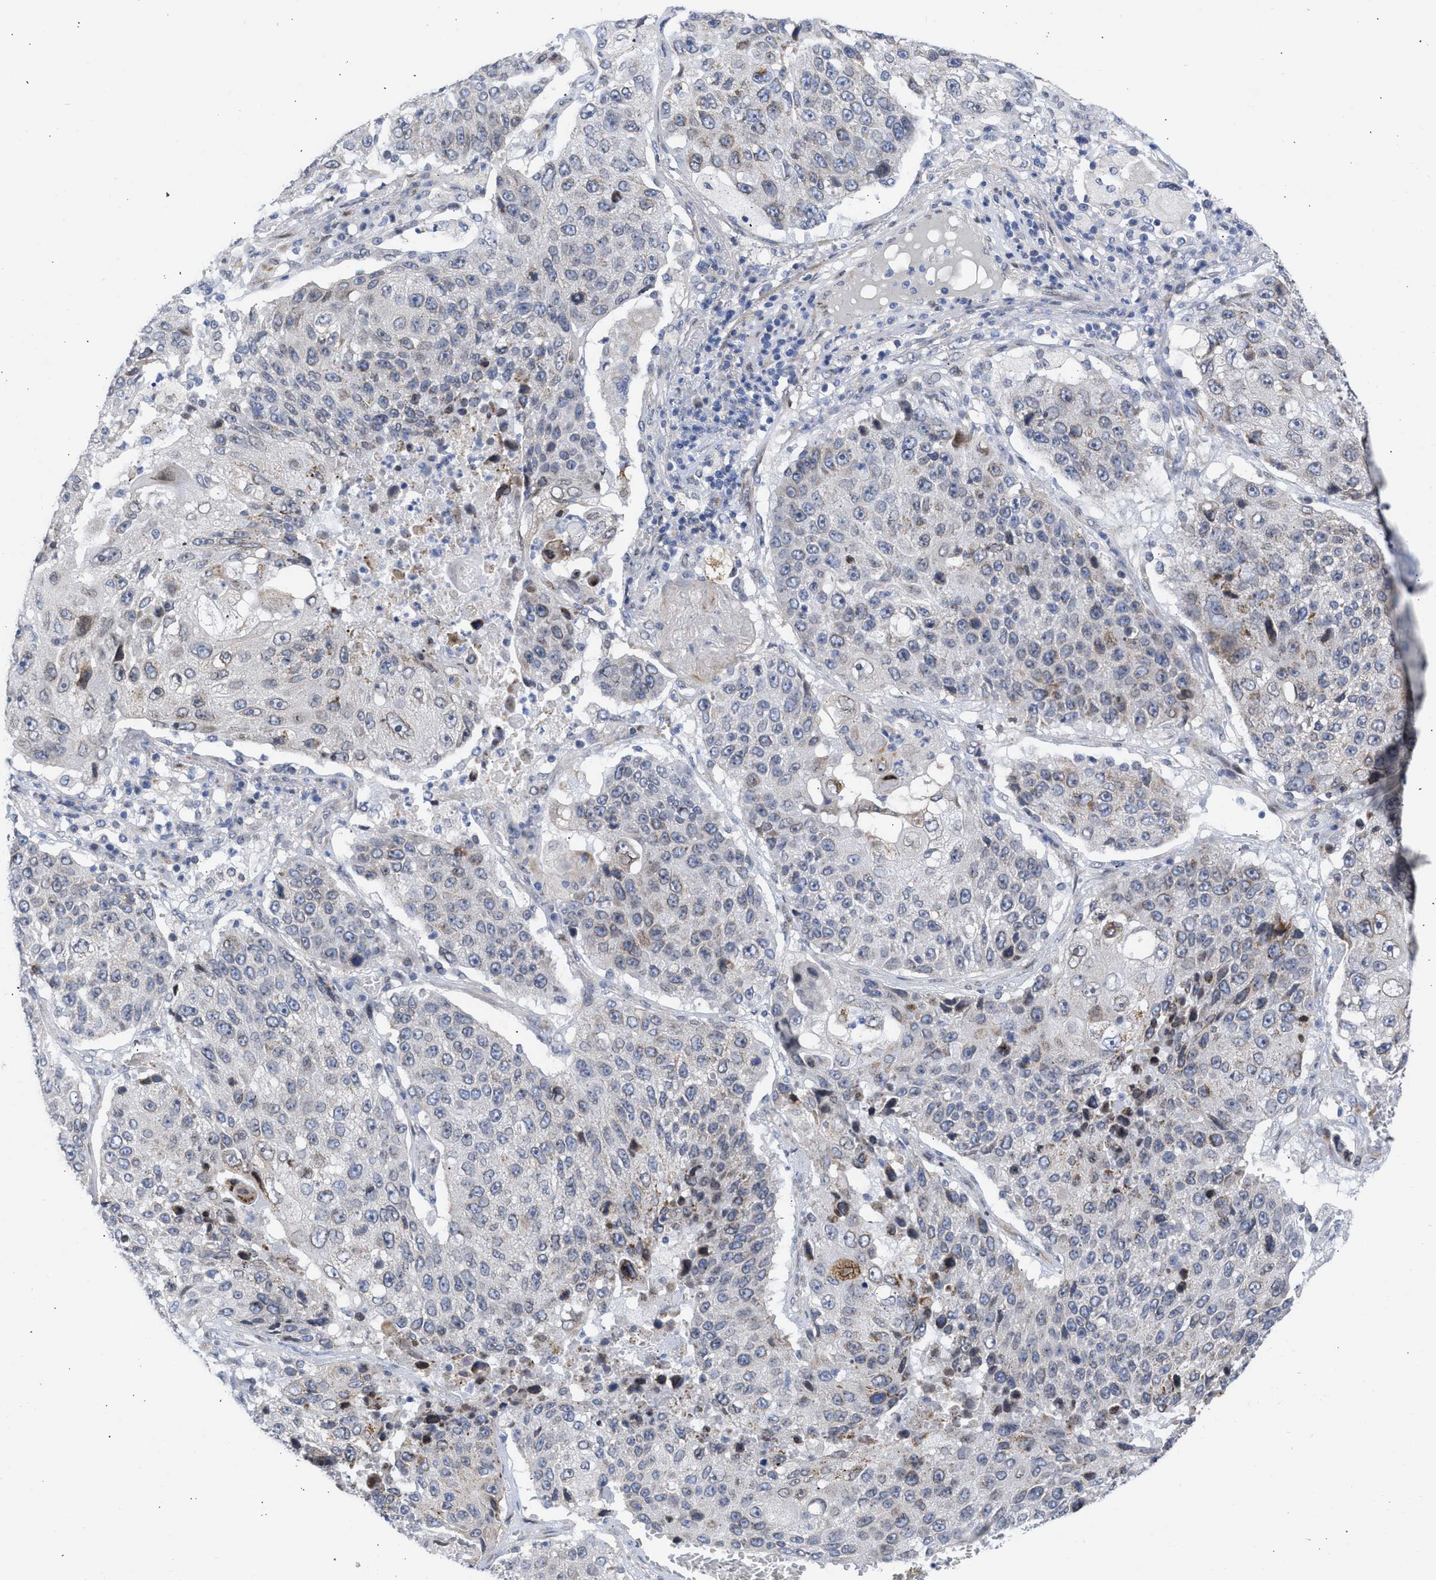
{"staining": {"intensity": "moderate", "quantity": "<25%", "location": "cytoplasmic/membranous"}, "tissue": "lung cancer", "cell_type": "Tumor cells", "image_type": "cancer", "snomed": [{"axis": "morphology", "description": "Squamous cell carcinoma, NOS"}, {"axis": "topography", "description": "Lung"}], "caption": "Protein staining of lung cancer tissue reveals moderate cytoplasmic/membranous staining in approximately <25% of tumor cells.", "gene": "NUP35", "patient": {"sex": "male", "age": 61}}